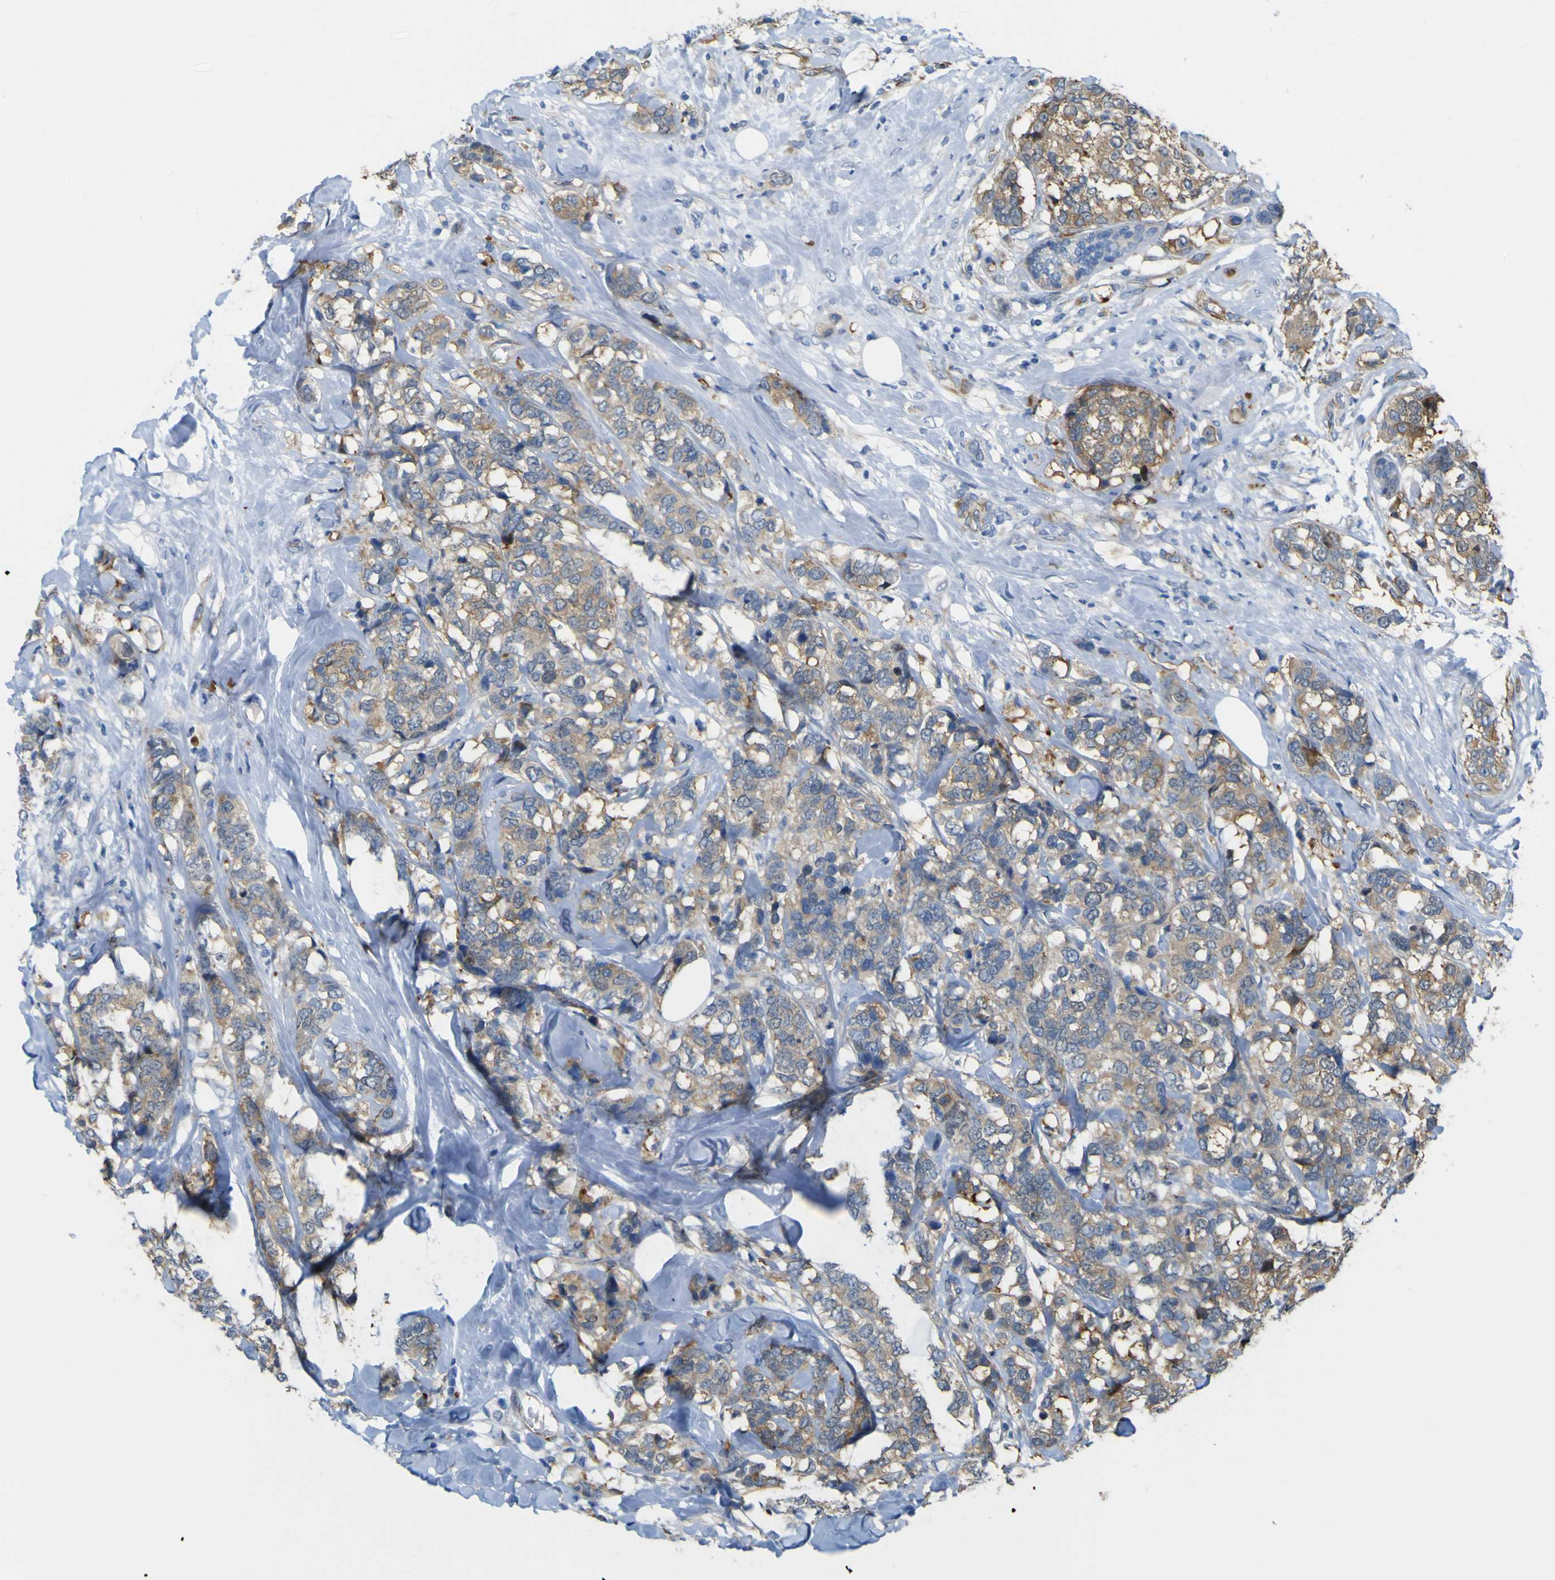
{"staining": {"intensity": "weak", "quantity": ">75%", "location": "cytoplasmic/membranous"}, "tissue": "breast cancer", "cell_type": "Tumor cells", "image_type": "cancer", "snomed": [{"axis": "morphology", "description": "Lobular carcinoma"}, {"axis": "topography", "description": "Breast"}], "caption": "There is low levels of weak cytoplasmic/membranous staining in tumor cells of breast lobular carcinoma, as demonstrated by immunohistochemical staining (brown color).", "gene": "JPH1", "patient": {"sex": "female", "age": 59}}